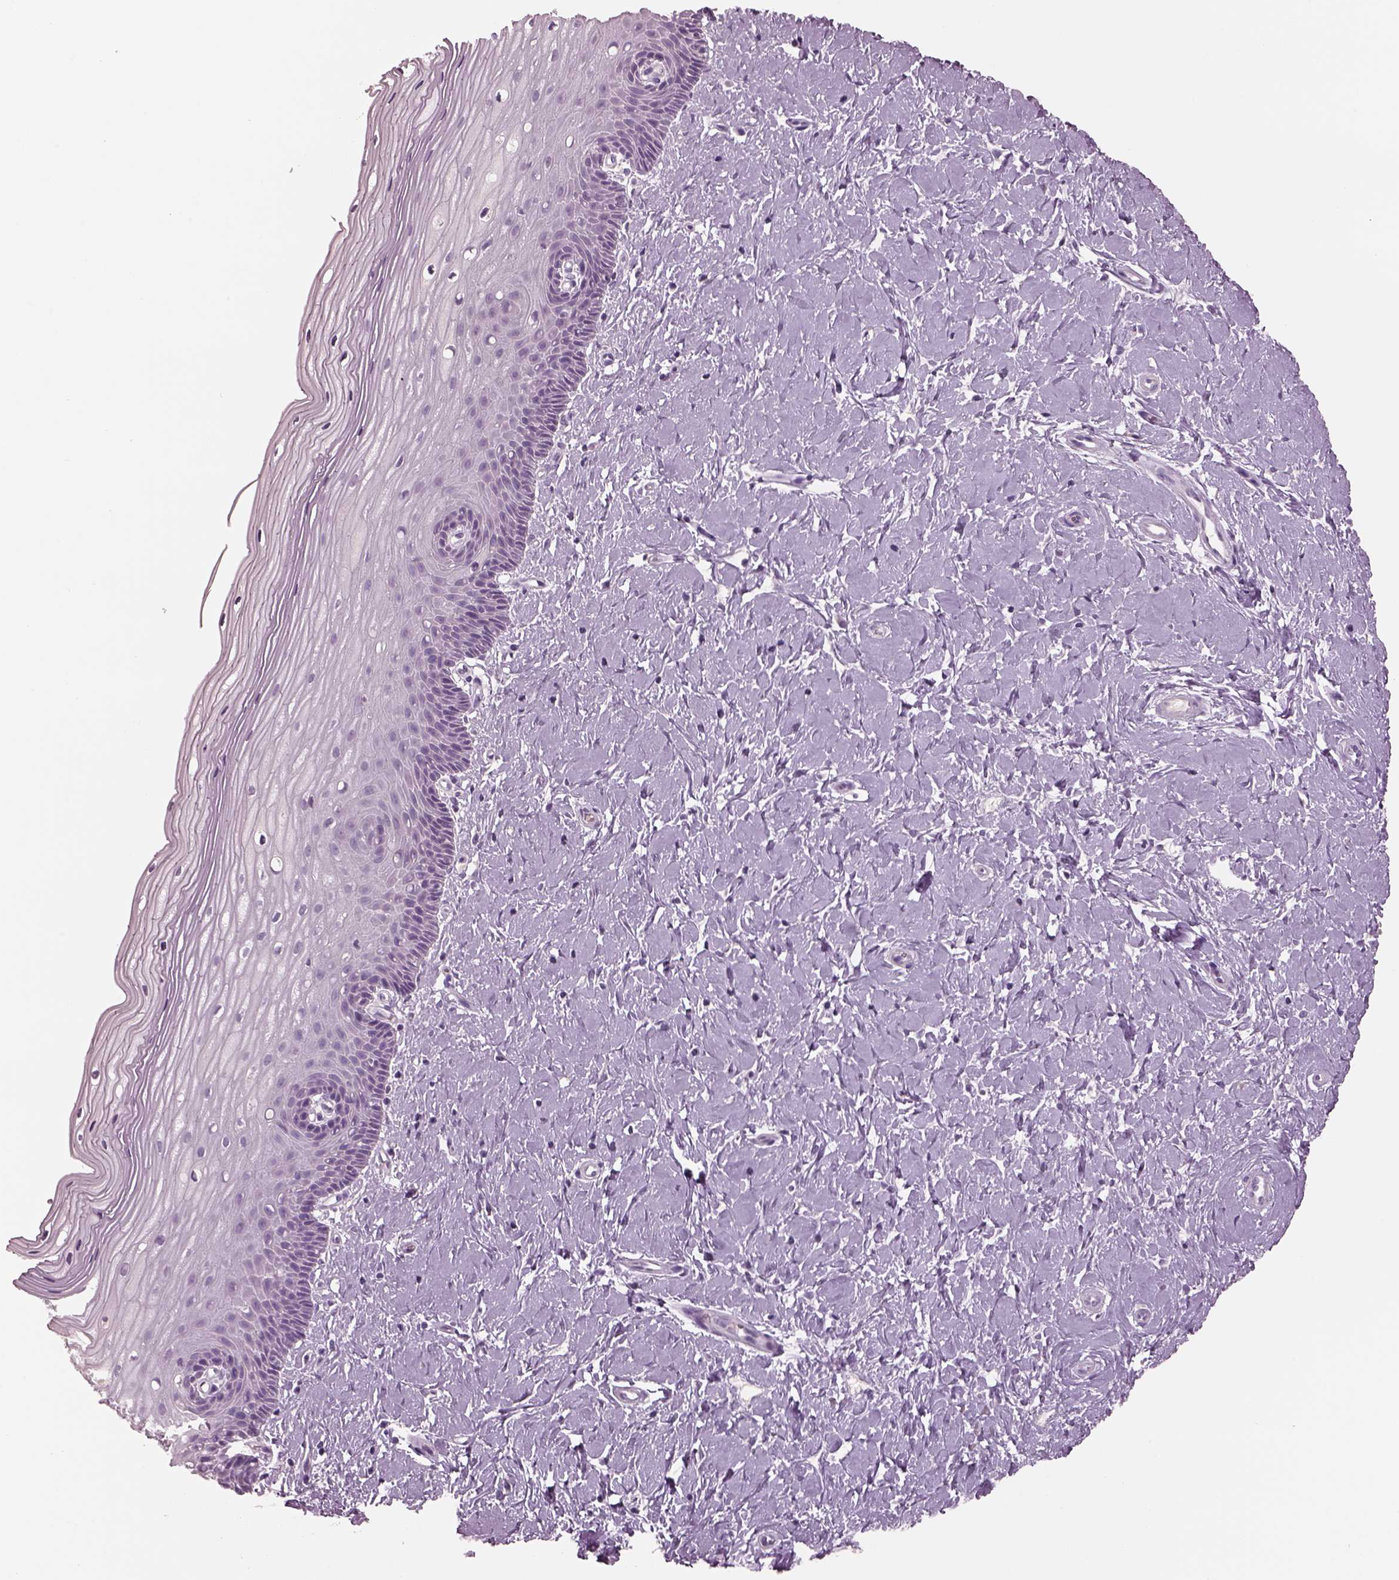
{"staining": {"intensity": "negative", "quantity": "none", "location": "none"}, "tissue": "cervix", "cell_type": "Glandular cells", "image_type": "normal", "snomed": [{"axis": "morphology", "description": "Normal tissue, NOS"}, {"axis": "topography", "description": "Cervix"}], "caption": "Micrograph shows no protein expression in glandular cells of benign cervix. (Immunohistochemistry, brightfield microscopy, high magnification).", "gene": "PACRG", "patient": {"sex": "female", "age": 37}}